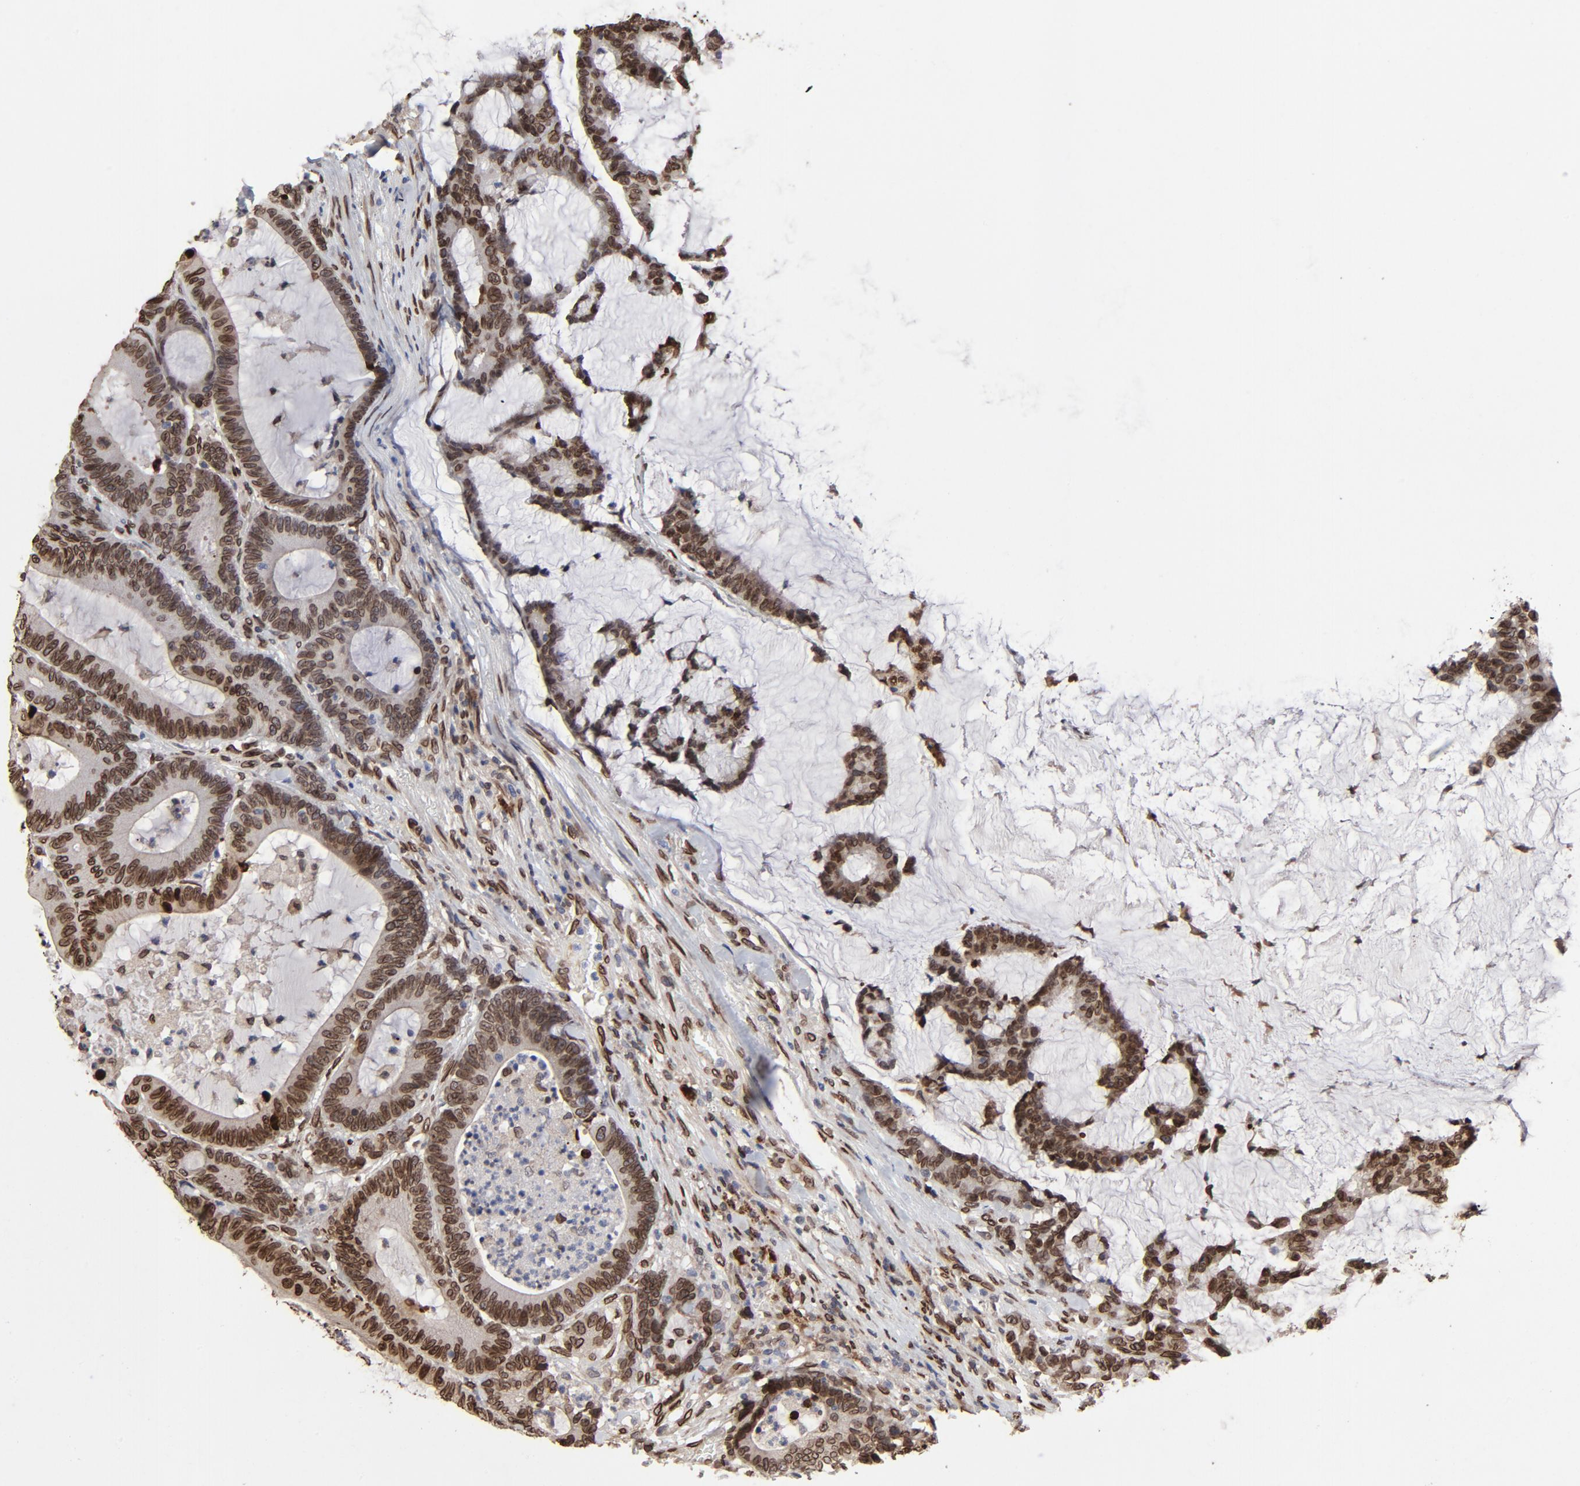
{"staining": {"intensity": "moderate", "quantity": ">75%", "location": "cytoplasmic/membranous,nuclear"}, "tissue": "colorectal cancer", "cell_type": "Tumor cells", "image_type": "cancer", "snomed": [{"axis": "morphology", "description": "Adenocarcinoma, NOS"}, {"axis": "topography", "description": "Colon"}], "caption": "This is a micrograph of immunohistochemistry (IHC) staining of colorectal cancer, which shows moderate positivity in the cytoplasmic/membranous and nuclear of tumor cells.", "gene": "LMNA", "patient": {"sex": "female", "age": 84}}